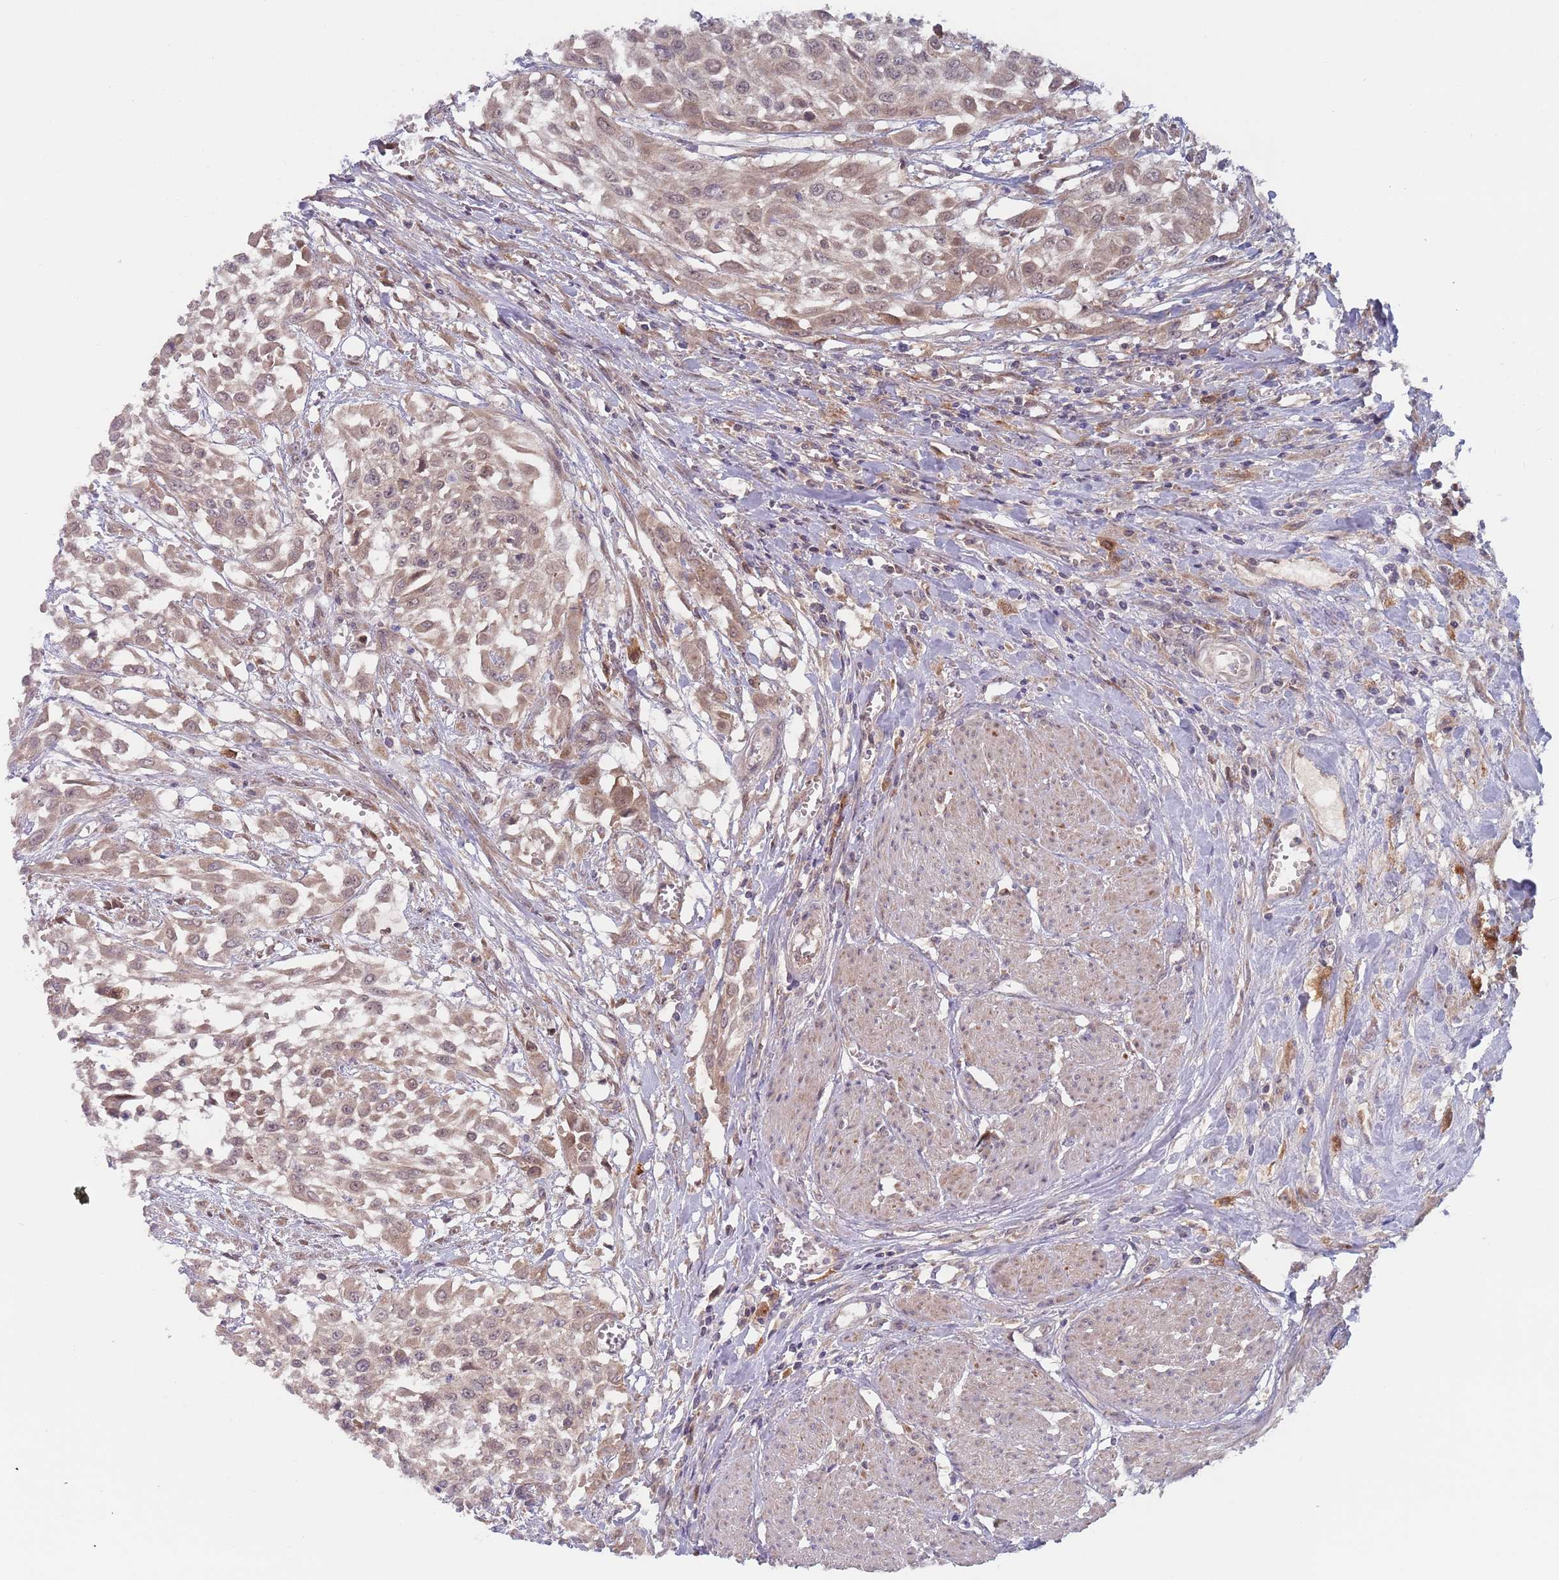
{"staining": {"intensity": "weak", "quantity": ">75%", "location": "cytoplasmic/membranous,nuclear"}, "tissue": "urothelial cancer", "cell_type": "Tumor cells", "image_type": "cancer", "snomed": [{"axis": "morphology", "description": "Urothelial carcinoma, High grade"}, {"axis": "topography", "description": "Urinary bladder"}], "caption": "Human high-grade urothelial carcinoma stained with a brown dye shows weak cytoplasmic/membranous and nuclear positive expression in approximately >75% of tumor cells.", "gene": "ZNF140", "patient": {"sex": "male", "age": 57}}